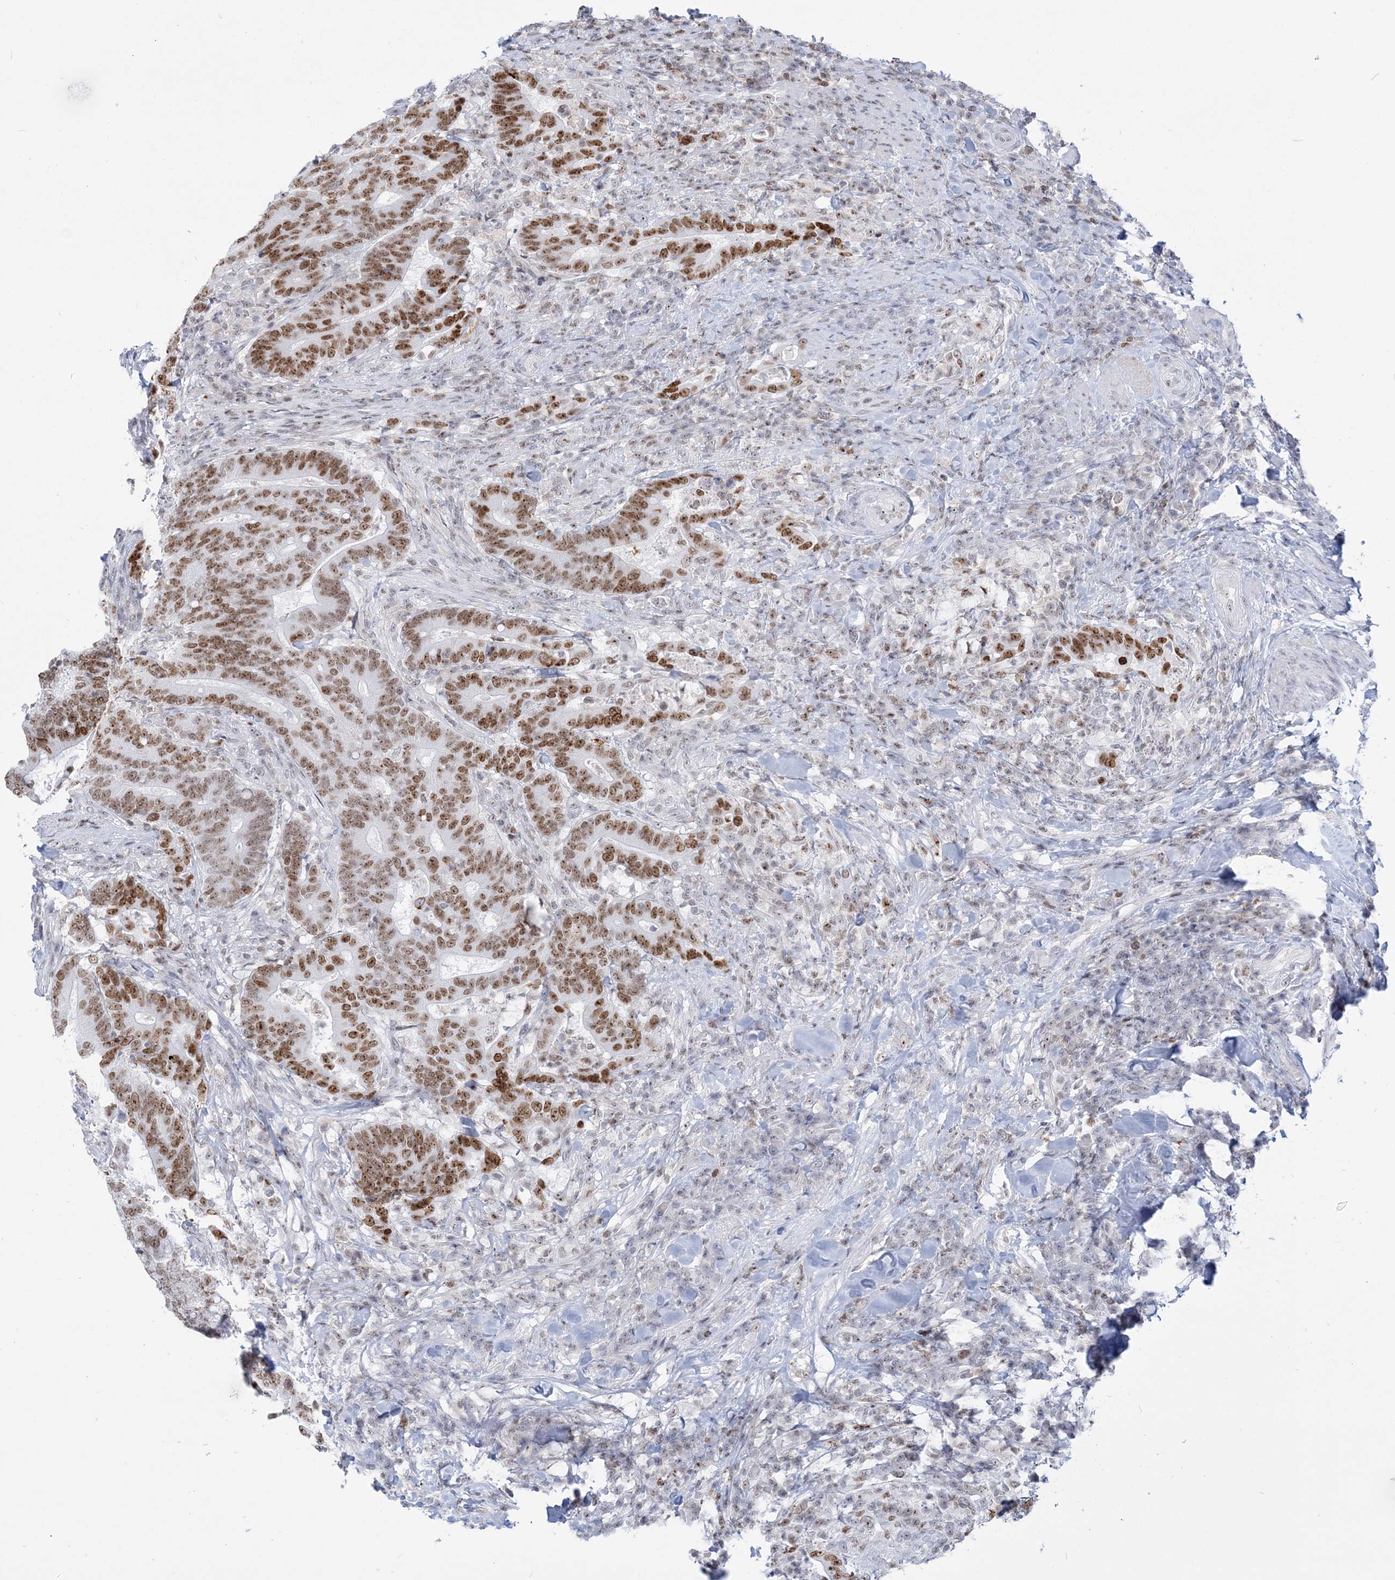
{"staining": {"intensity": "moderate", "quantity": ">75%", "location": "nuclear"}, "tissue": "colorectal cancer", "cell_type": "Tumor cells", "image_type": "cancer", "snomed": [{"axis": "morphology", "description": "Adenocarcinoma, NOS"}, {"axis": "topography", "description": "Colon"}], "caption": "Colorectal adenocarcinoma was stained to show a protein in brown. There is medium levels of moderate nuclear staining in about >75% of tumor cells. (DAB (3,3'-diaminobenzidine) = brown stain, brightfield microscopy at high magnification).", "gene": "DDX21", "patient": {"sex": "female", "age": 66}}